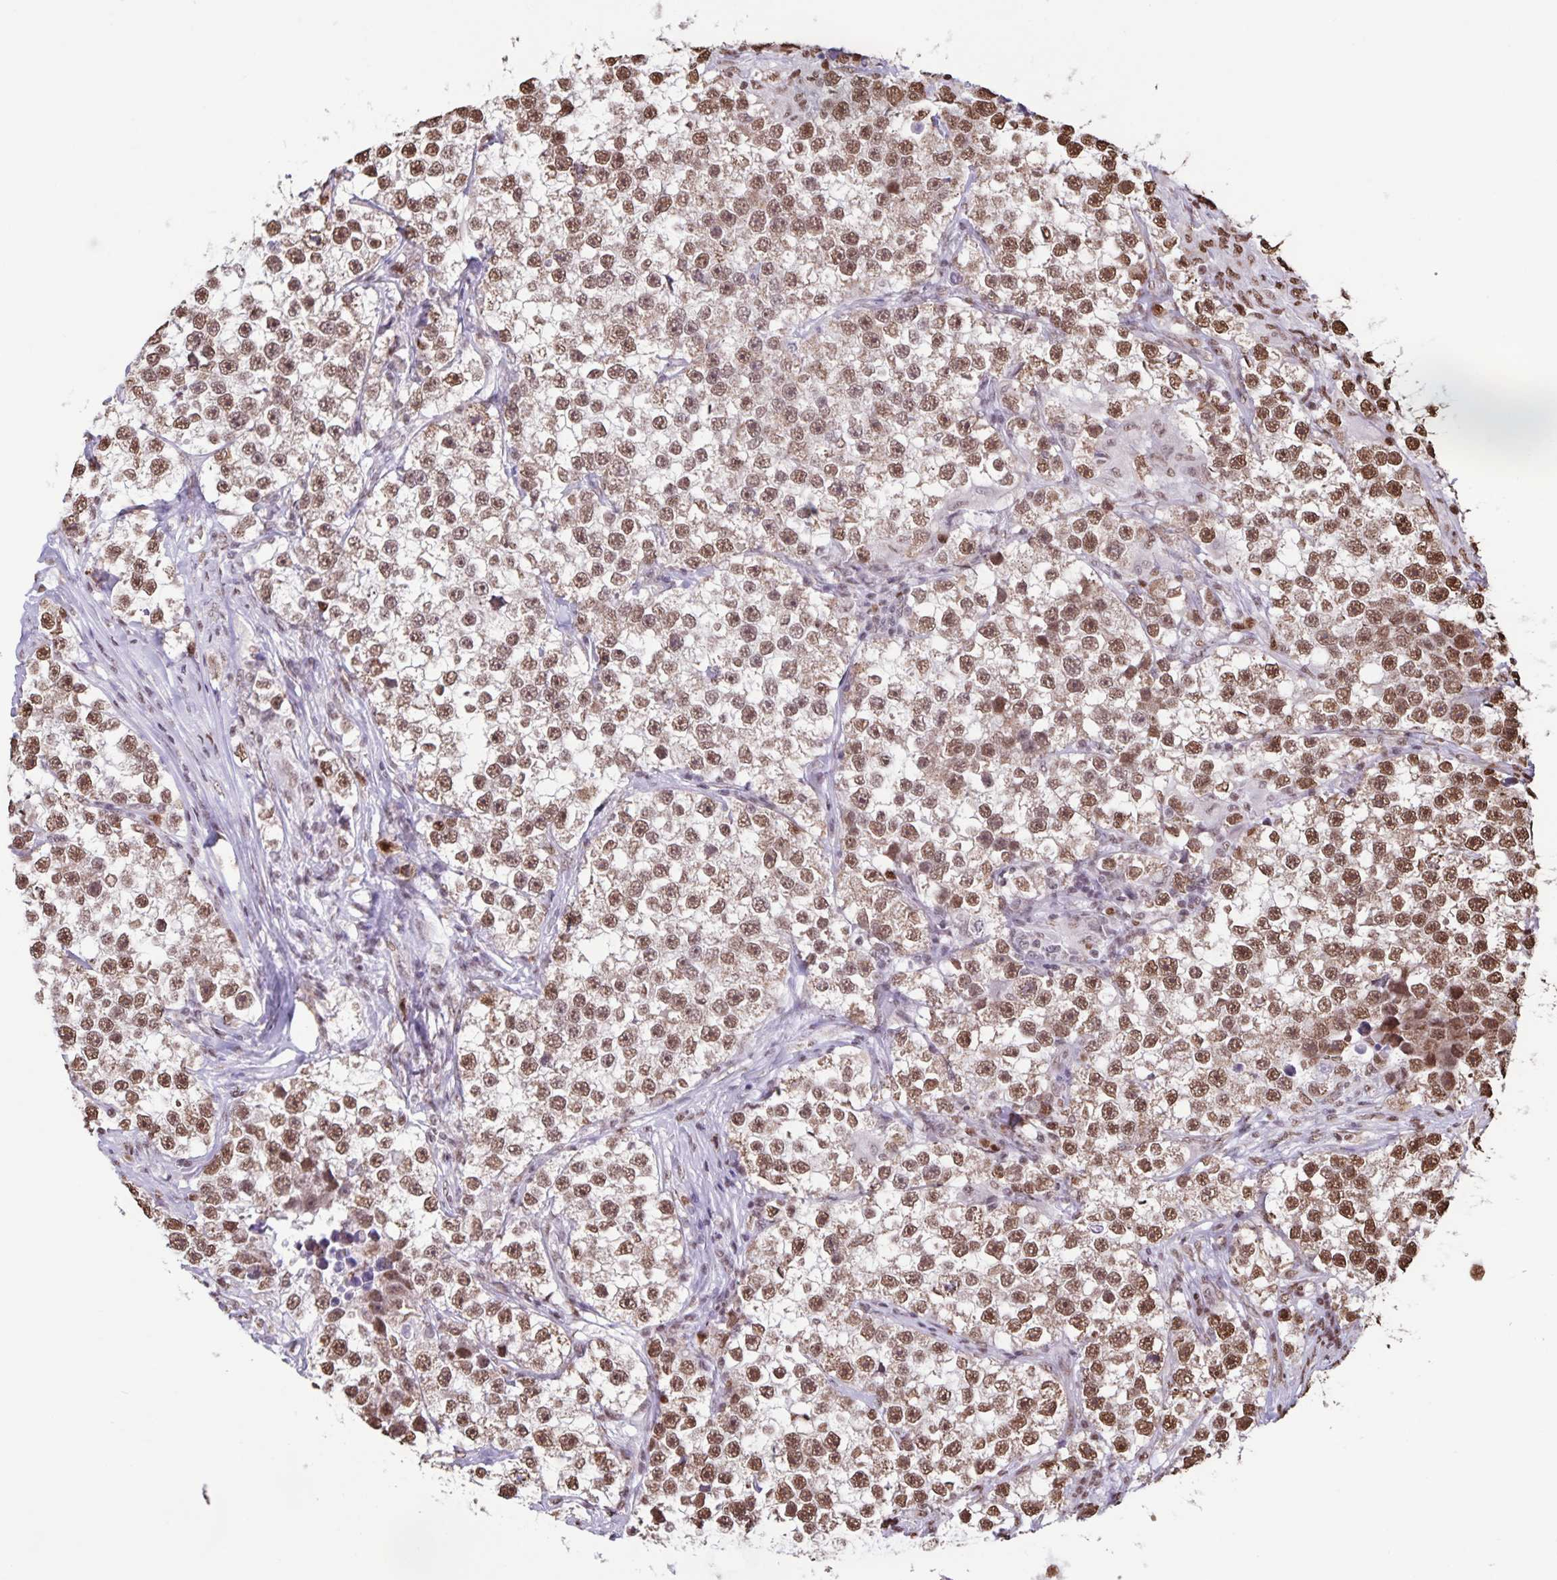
{"staining": {"intensity": "moderate", "quantity": ">75%", "location": "nuclear"}, "tissue": "testis cancer", "cell_type": "Tumor cells", "image_type": "cancer", "snomed": [{"axis": "morphology", "description": "Seminoma, NOS"}, {"axis": "topography", "description": "Testis"}], "caption": "Moderate nuclear protein positivity is present in approximately >75% of tumor cells in testis cancer (seminoma).", "gene": "DUT", "patient": {"sex": "male", "age": 46}}